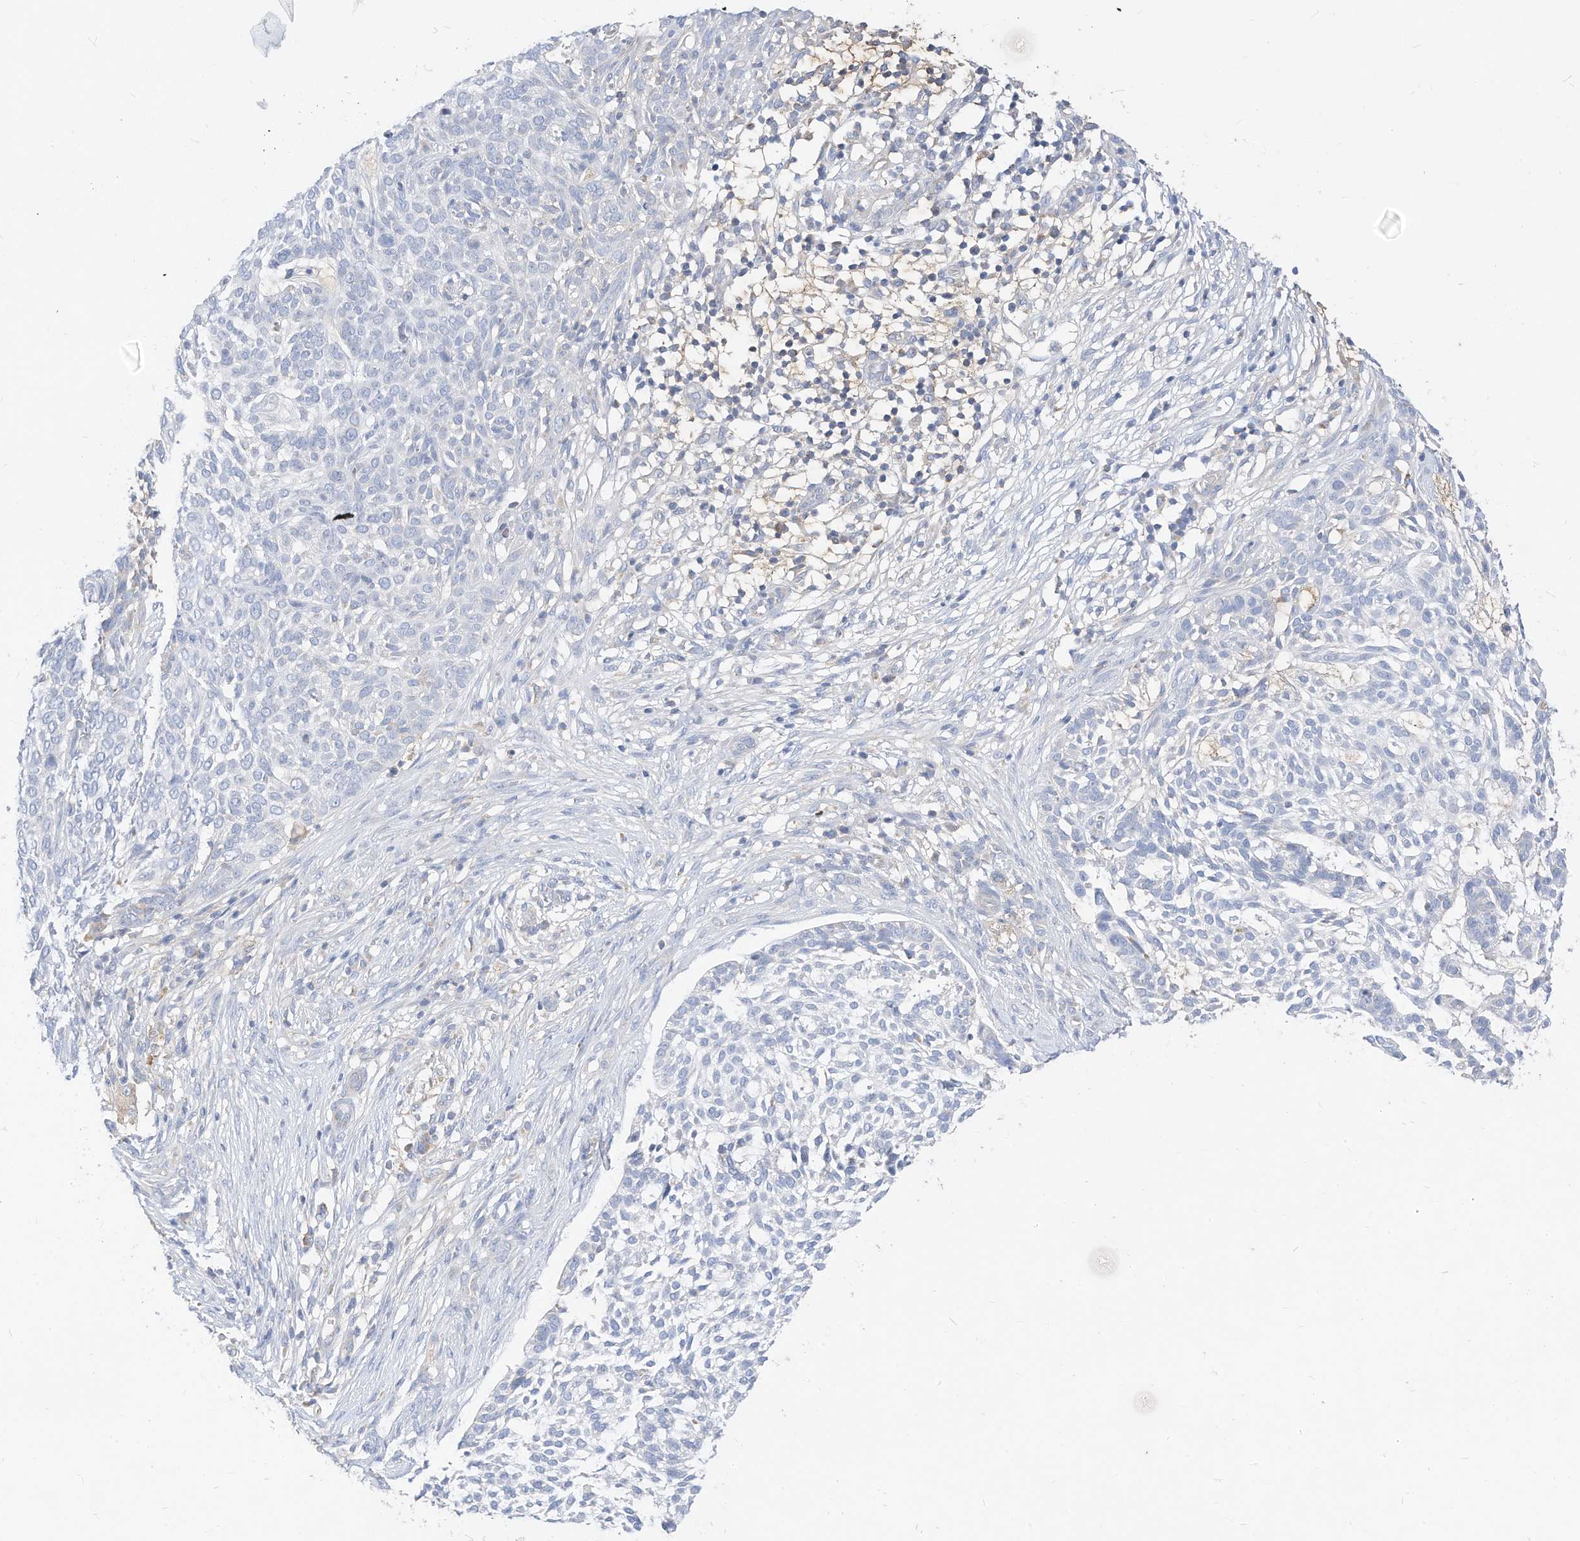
{"staining": {"intensity": "negative", "quantity": "none", "location": "none"}, "tissue": "skin cancer", "cell_type": "Tumor cells", "image_type": "cancer", "snomed": [{"axis": "morphology", "description": "Basal cell carcinoma"}, {"axis": "topography", "description": "Skin"}], "caption": "Immunohistochemistry (IHC) micrograph of human skin cancer stained for a protein (brown), which demonstrates no expression in tumor cells.", "gene": "RHOH", "patient": {"sex": "female", "age": 64}}